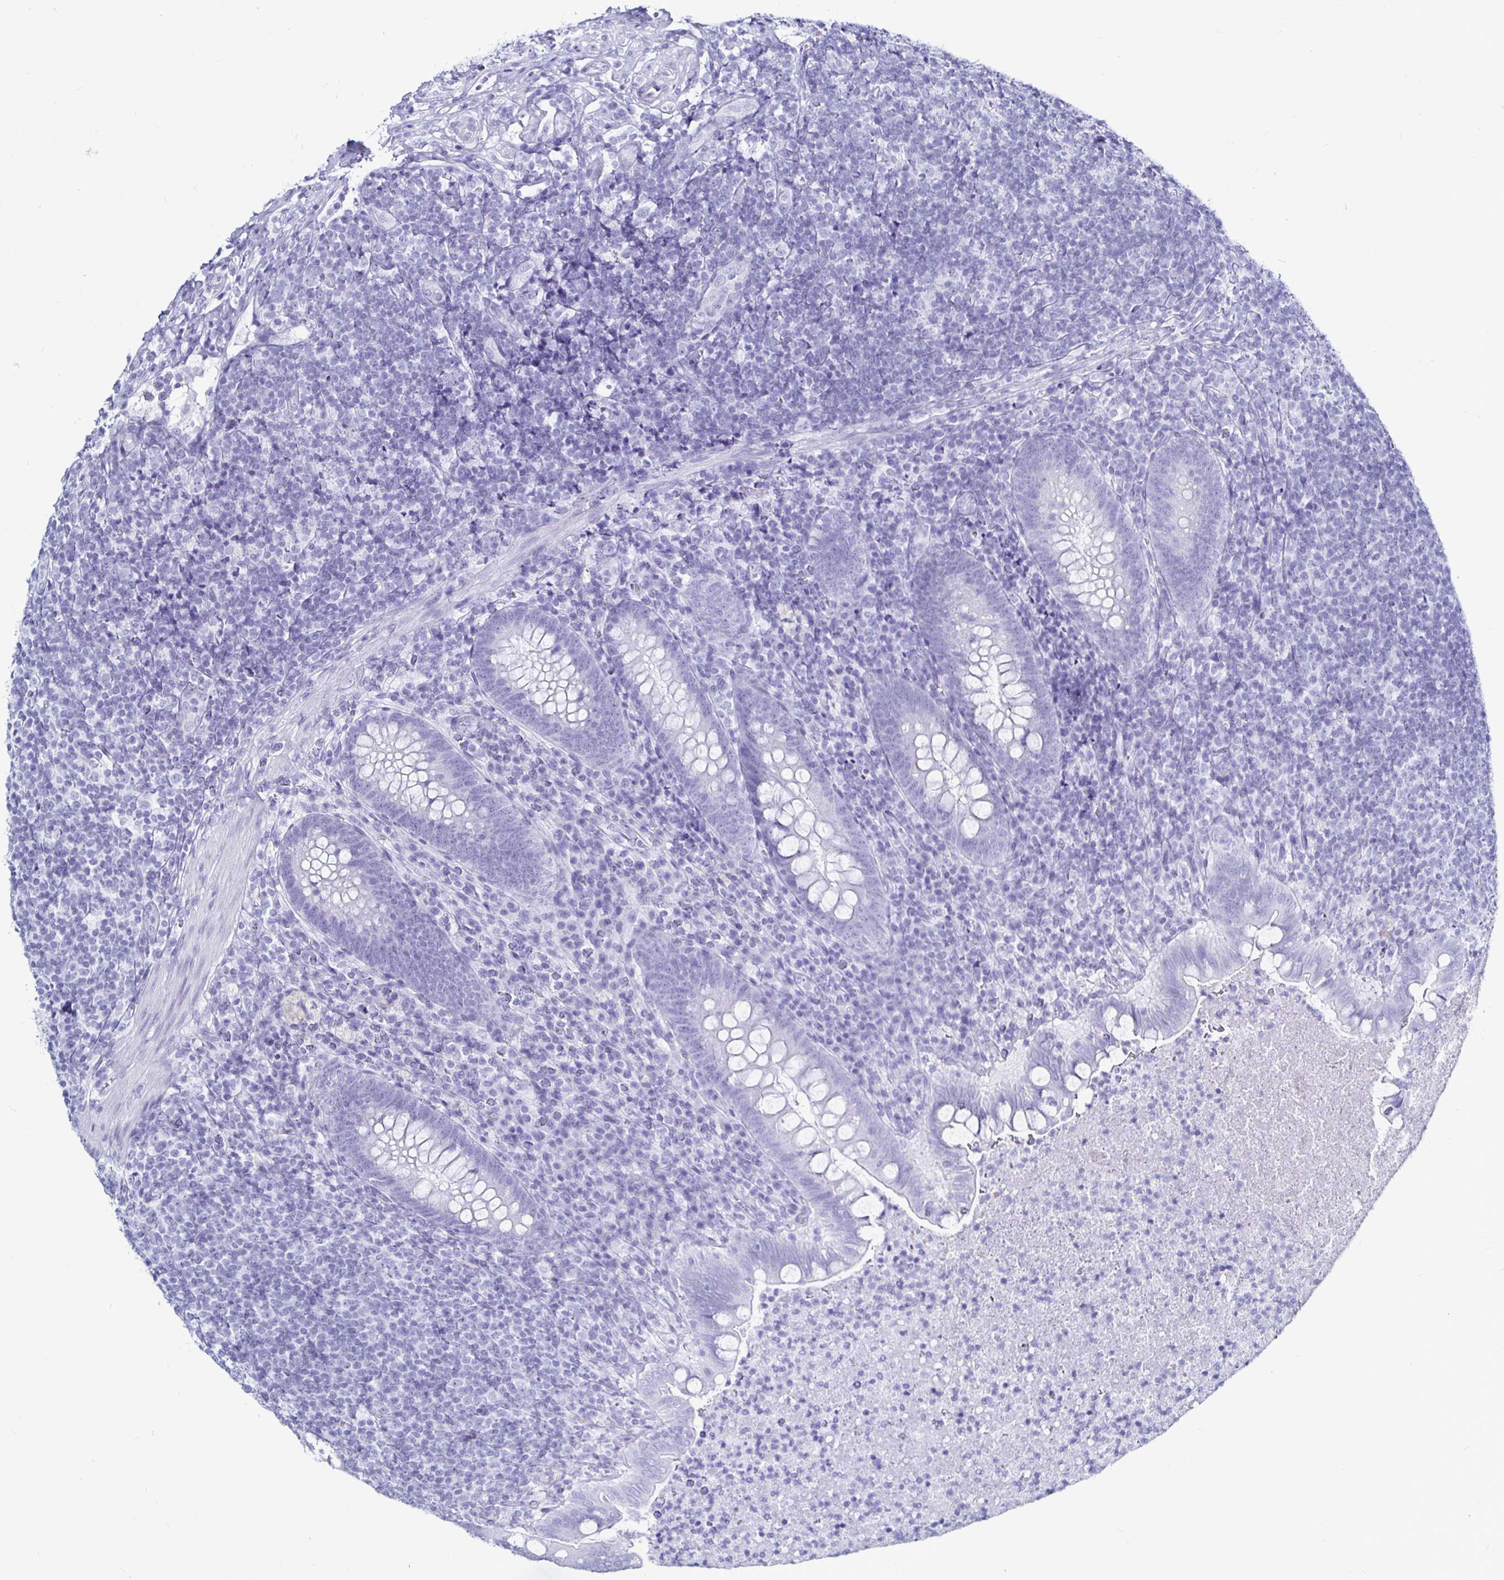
{"staining": {"intensity": "negative", "quantity": "none", "location": "none"}, "tissue": "appendix", "cell_type": "Glandular cells", "image_type": "normal", "snomed": [{"axis": "morphology", "description": "Normal tissue, NOS"}, {"axis": "topography", "description": "Appendix"}], "caption": "Micrograph shows no protein positivity in glandular cells of unremarkable appendix. (DAB (3,3'-diaminobenzidine) IHC visualized using brightfield microscopy, high magnification).", "gene": "LUZP4", "patient": {"sex": "male", "age": 47}}